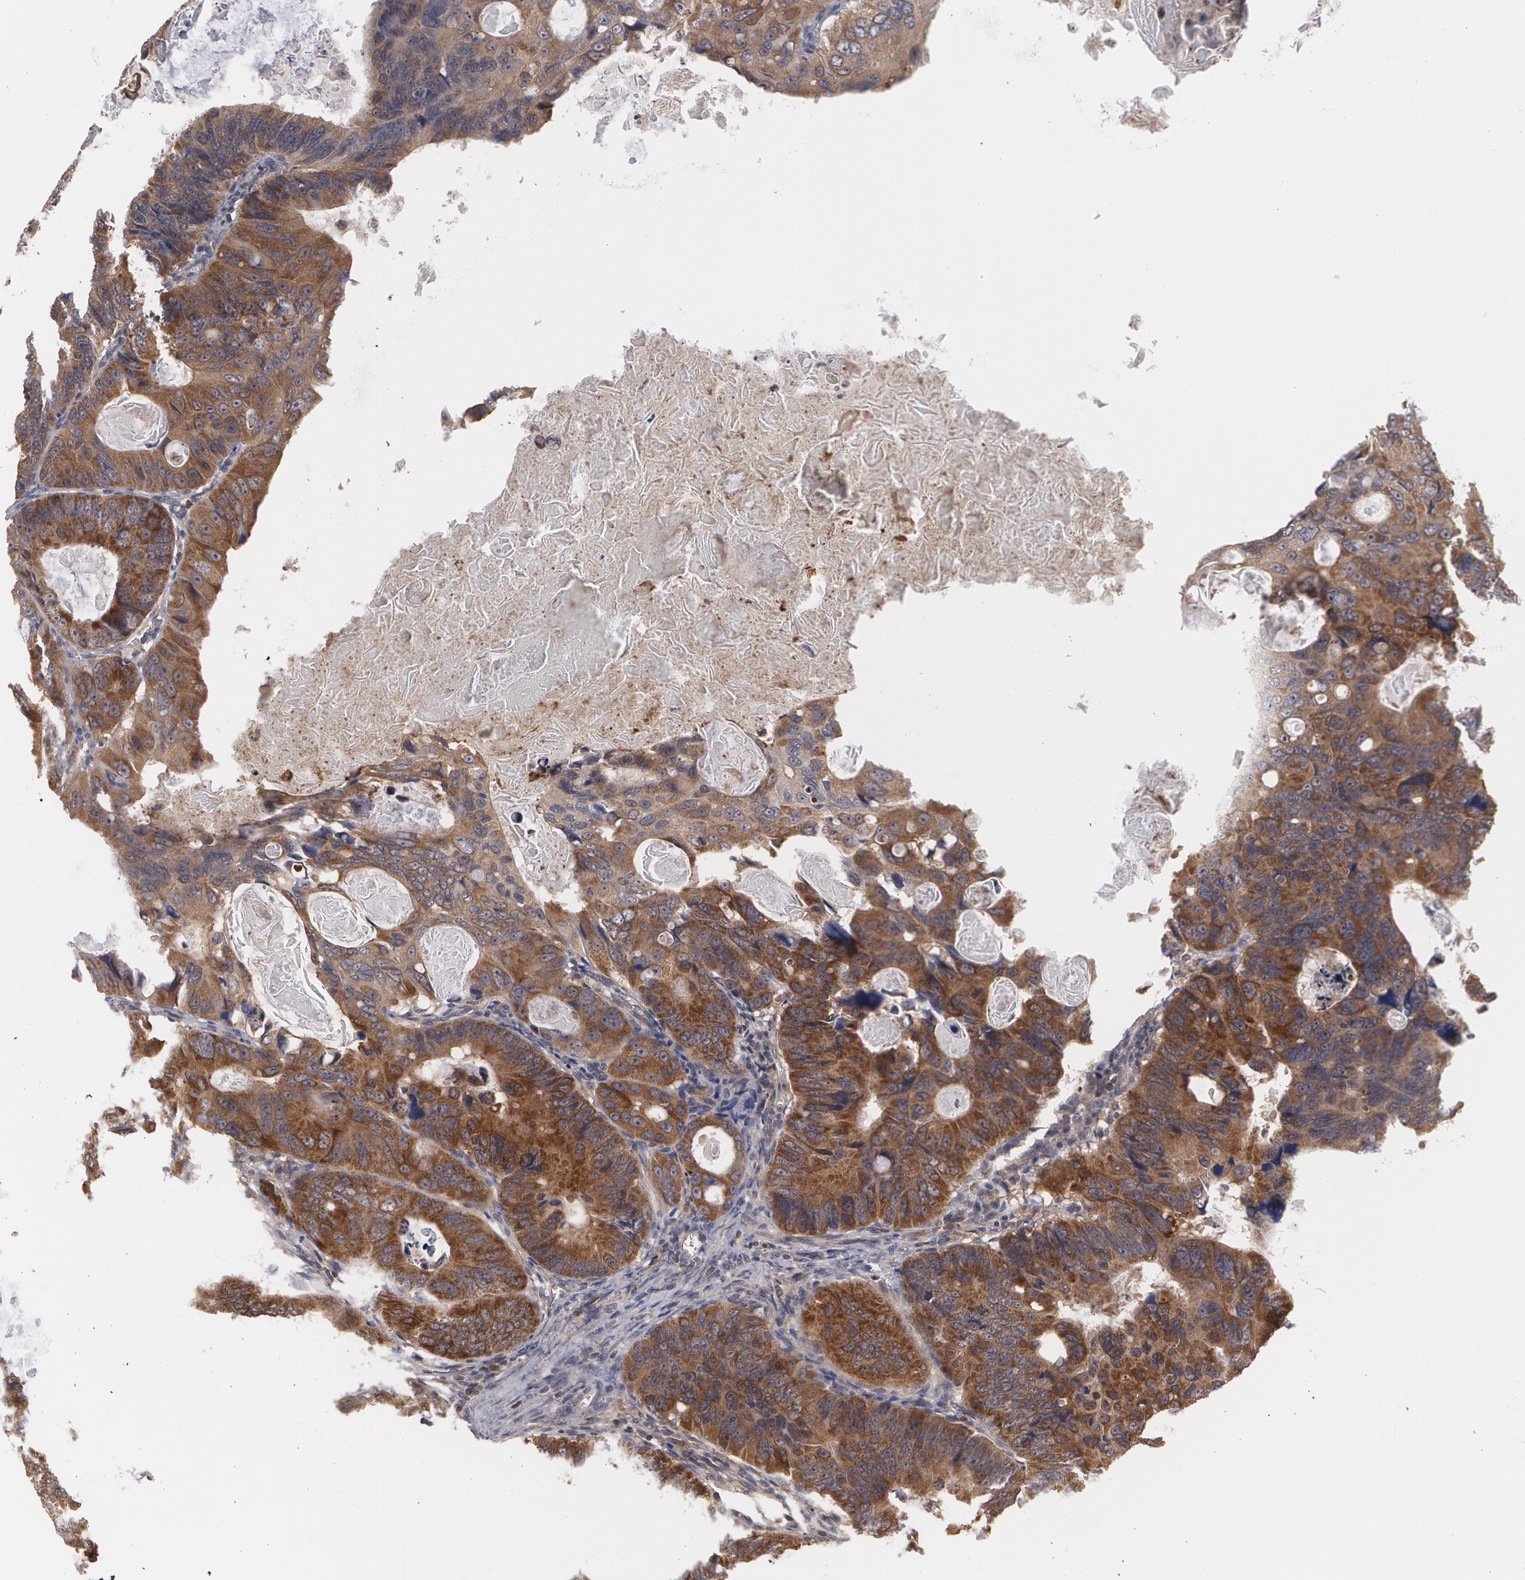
{"staining": {"intensity": "moderate", "quantity": ">75%", "location": "cytoplasmic/membranous"}, "tissue": "colorectal cancer", "cell_type": "Tumor cells", "image_type": "cancer", "snomed": [{"axis": "morphology", "description": "Adenocarcinoma, NOS"}, {"axis": "topography", "description": "Colon"}], "caption": "The micrograph shows a brown stain indicating the presence of a protein in the cytoplasmic/membranous of tumor cells in colorectal cancer (adenocarcinoma).", "gene": "BMP6", "patient": {"sex": "female", "age": 55}}